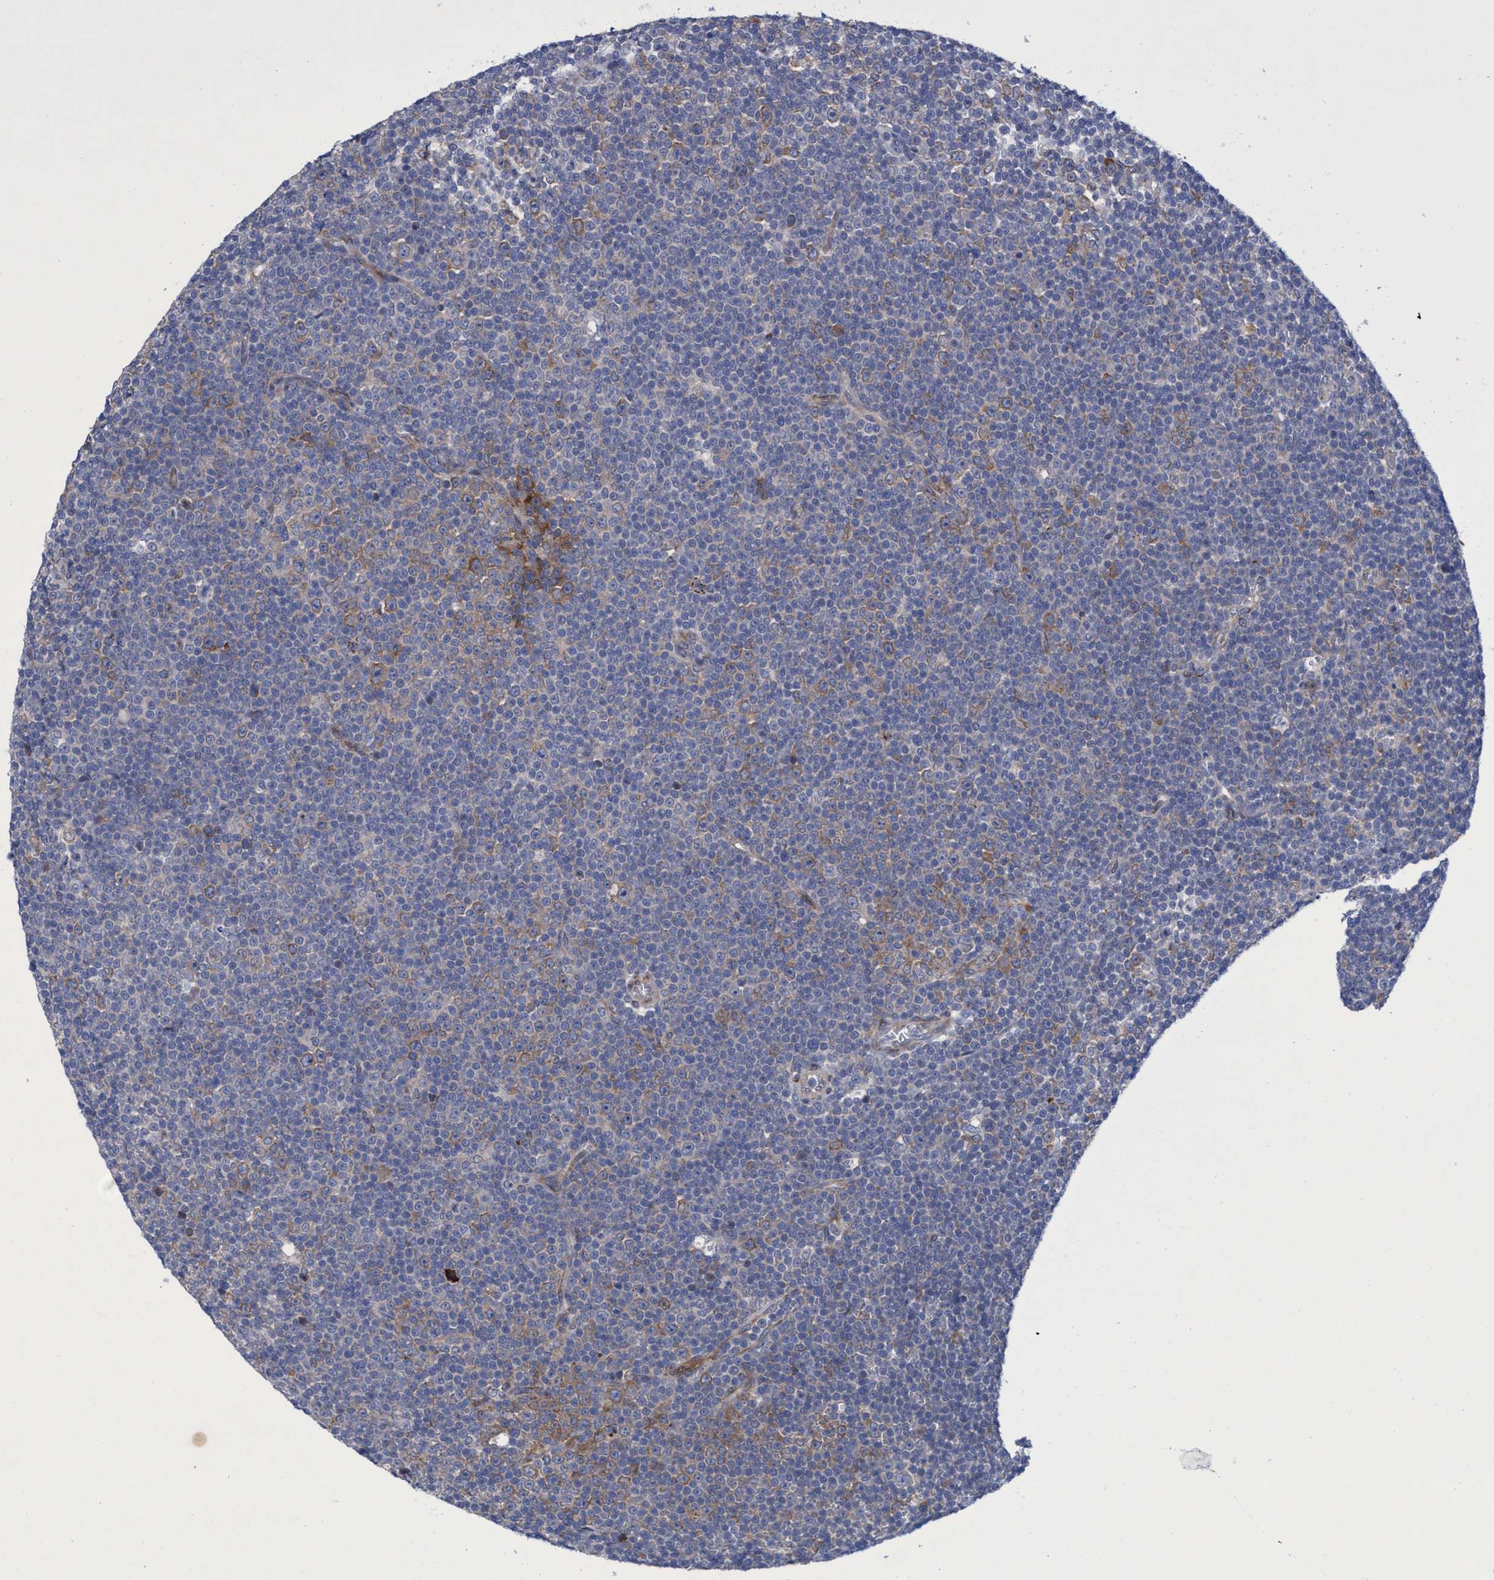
{"staining": {"intensity": "strong", "quantity": "<25%", "location": "cytoplasmic/membranous"}, "tissue": "lymphoma", "cell_type": "Tumor cells", "image_type": "cancer", "snomed": [{"axis": "morphology", "description": "Malignant lymphoma, non-Hodgkin's type, Low grade"}, {"axis": "topography", "description": "Lymph node"}], "caption": "This histopathology image demonstrates IHC staining of lymphoma, with medium strong cytoplasmic/membranous positivity in about <25% of tumor cells.", "gene": "R3HCC1", "patient": {"sex": "female", "age": 67}}